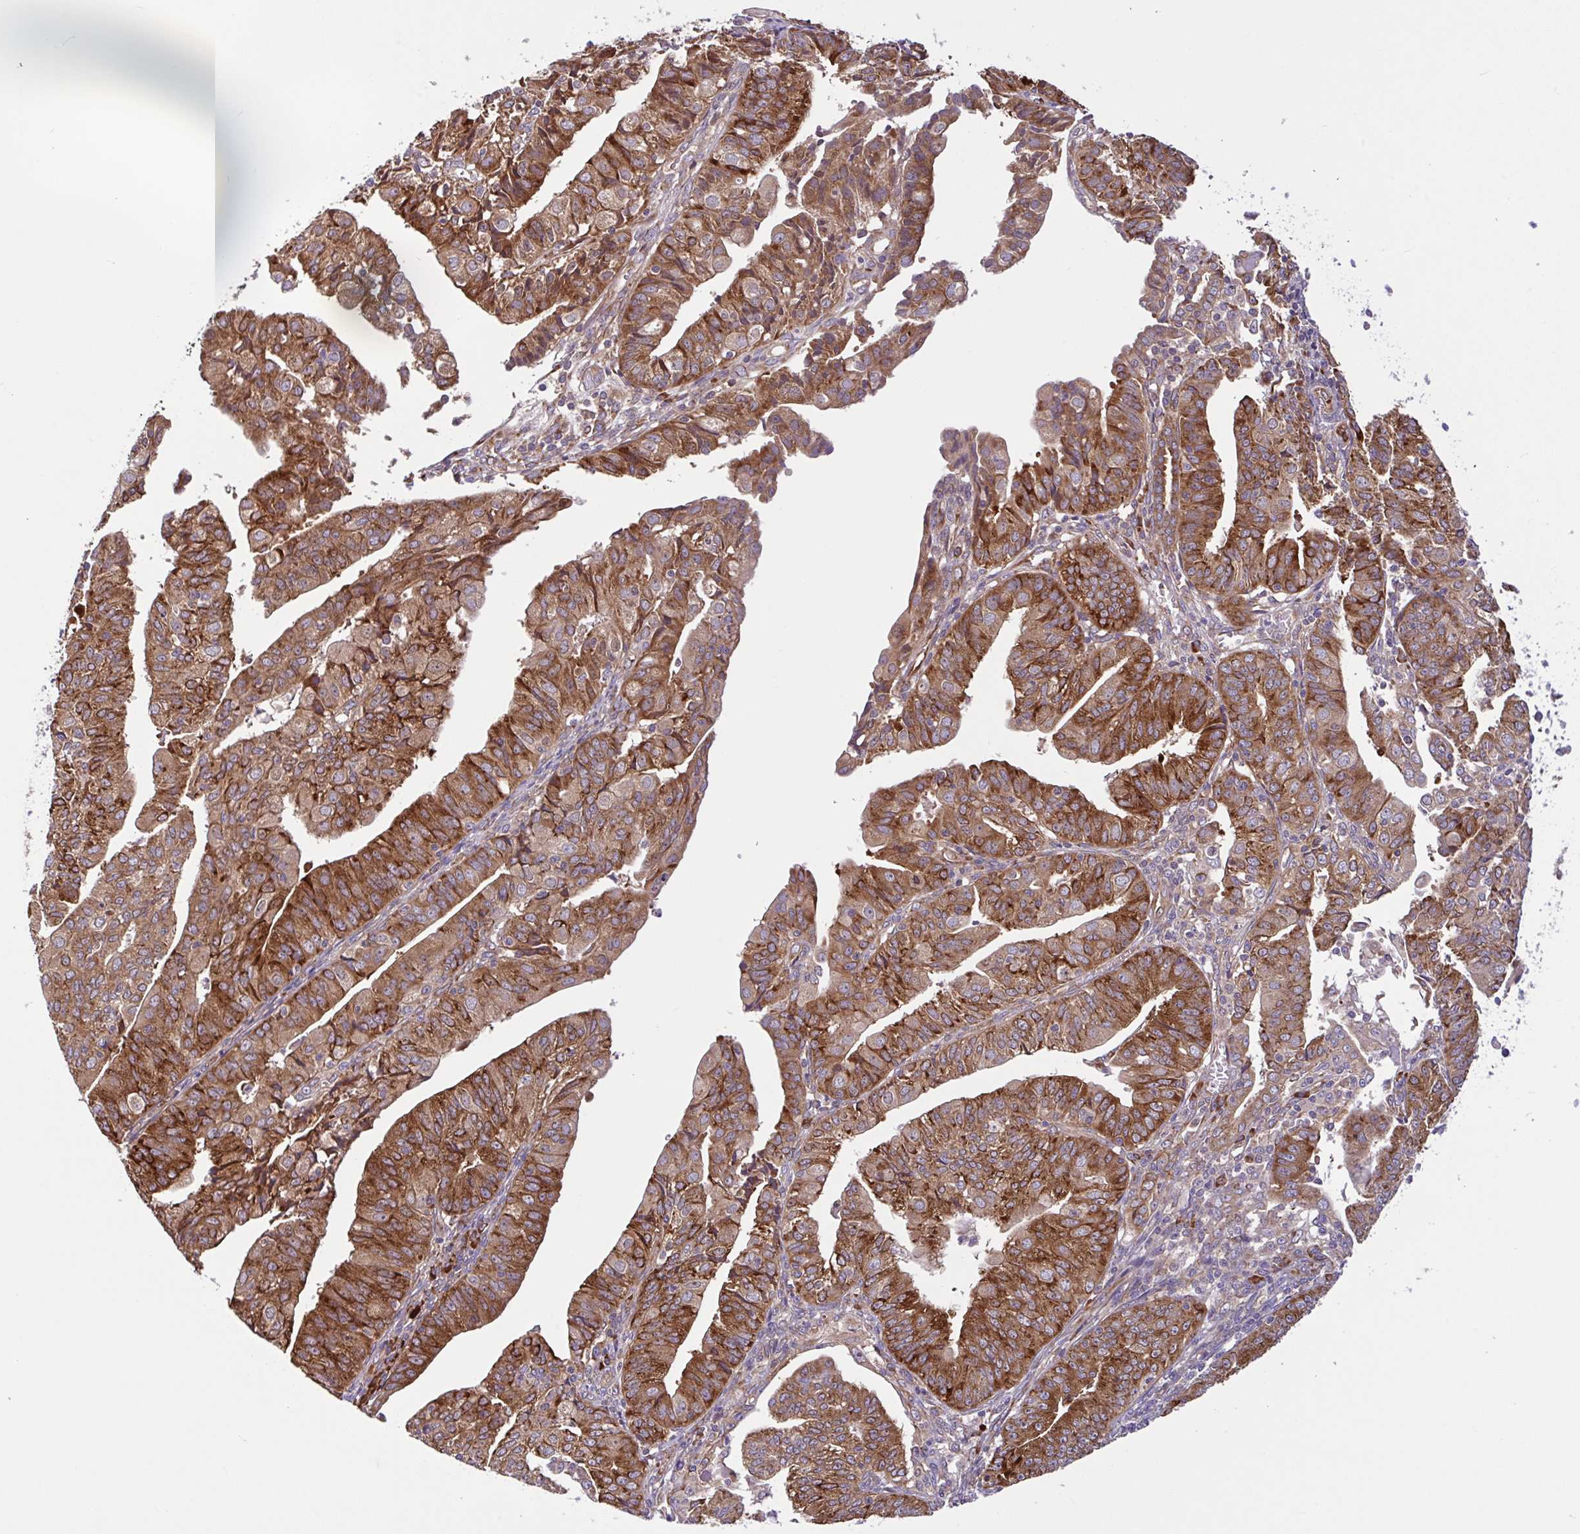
{"staining": {"intensity": "strong", "quantity": ">75%", "location": "cytoplasmic/membranous"}, "tissue": "endometrial cancer", "cell_type": "Tumor cells", "image_type": "cancer", "snomed": [{"axis": "morphology", "description": "Adenocarcinoma, NOS"}, {"axis": "topography", "description": "Endometrium"}], "caption": "Immunohistochemistry histopathology image of neoplastic tissue: endometrial cancer (adenocarcinoma) stained using immunohistochemistry (IHC) demonstrates high levels of strong protein expression localized specifically in the cytoplasmic/membranous of tumor cells, appearing as a cytoplasmic/membranous brown color.", "gene": "NTPCR", "patient": {"sex": "female", "age": 56}}